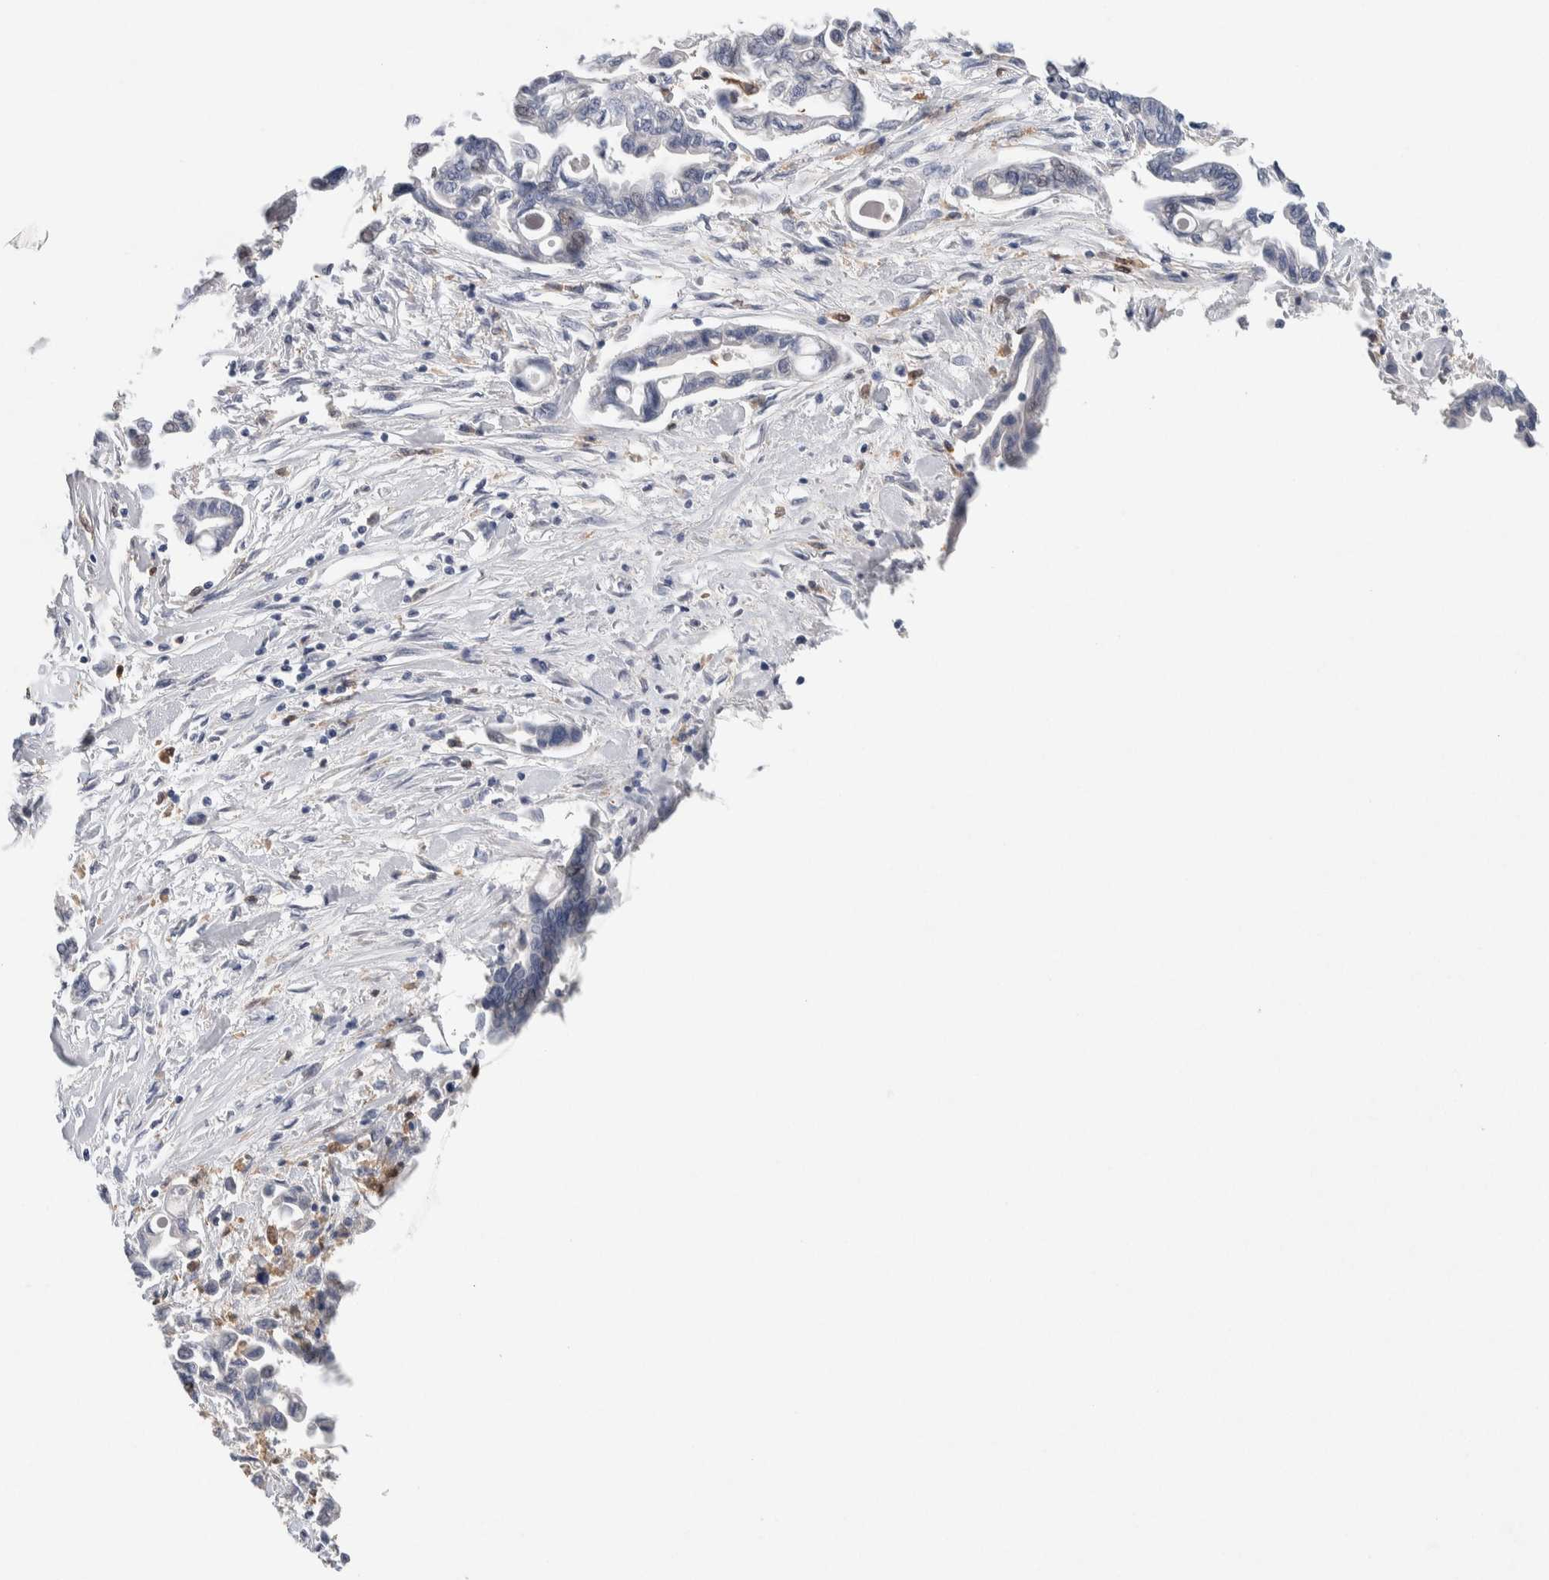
{"staining": {"intensity": "negative", "quantity": "none", "location": "none"}, "tissue": "pancreatic cancer", "cell_type": "Tumor cells", "image_type": "cancer", "snomed": [{"axis": "morphology", "description": "Adenocarcinoma, NOS"}, {"axis": "topography", "description": "Pancreas"}], "caption": "Immunohistochemistry micrograph of pancreatic cancer stained for a protein (brown), which demonstrates no expression in tumor cells. (Immunohistochemistry, brightfield microscopy, high magnification).", "gene": "NCF2", "patient": {"sex": "female", "age": 57}}